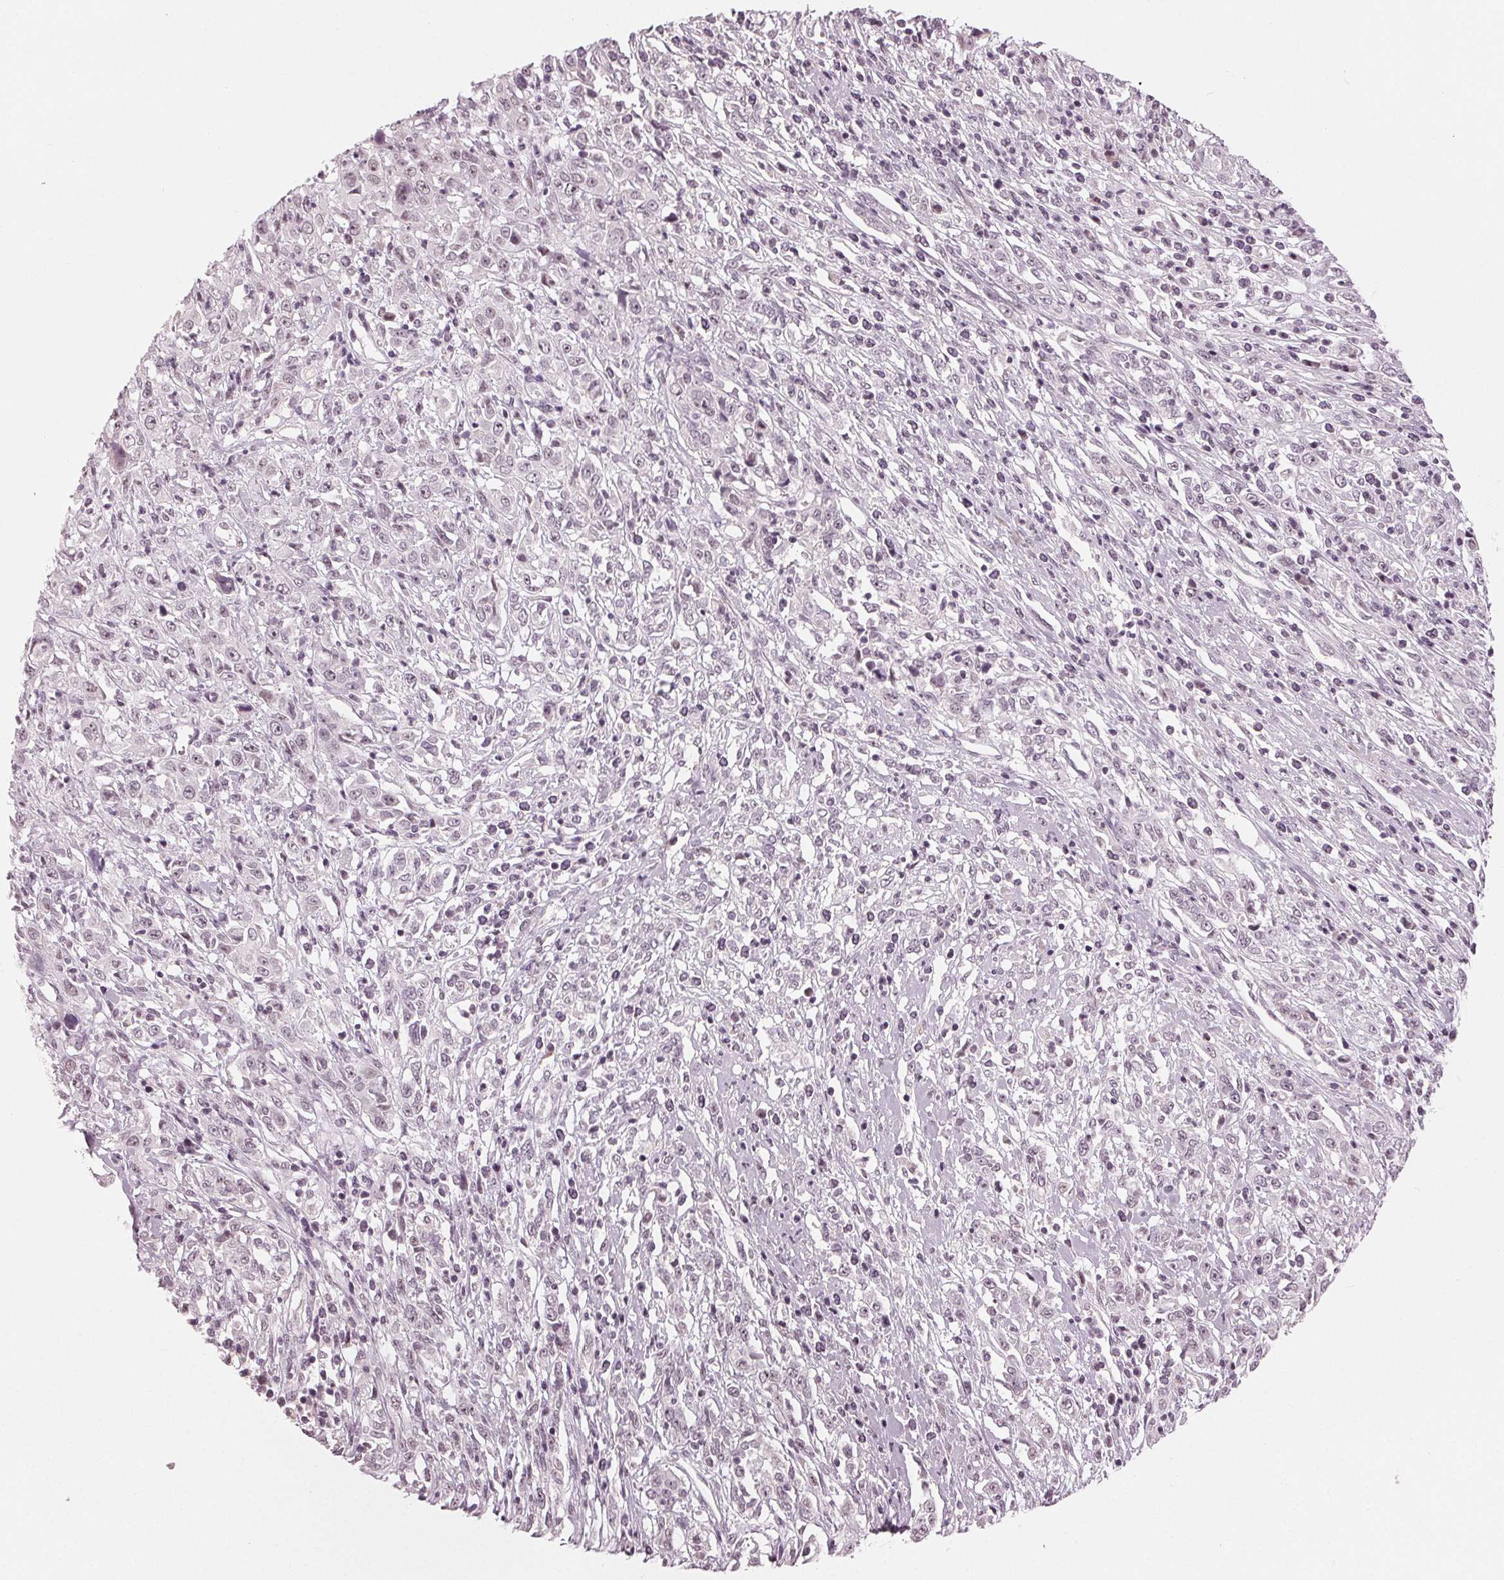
{"staining": {"intensity": "negative", "quantity": "none", "location": "none"}, "tissue": "cervical cancer", "cell_type": "Tumor cells", "image_type": "cancer", "snomed": [{"axis": "morphology", "description": "Adenocarcinoma, NOS"}, {"axis": "topography", "description": "Cervix"}], "caption": "IHC of adenocarcinoma (cervical) exhibits no positivity in tumor cells.", "gene": "ADPRHL1", "patient": {"sex": "female", "age": 40}}